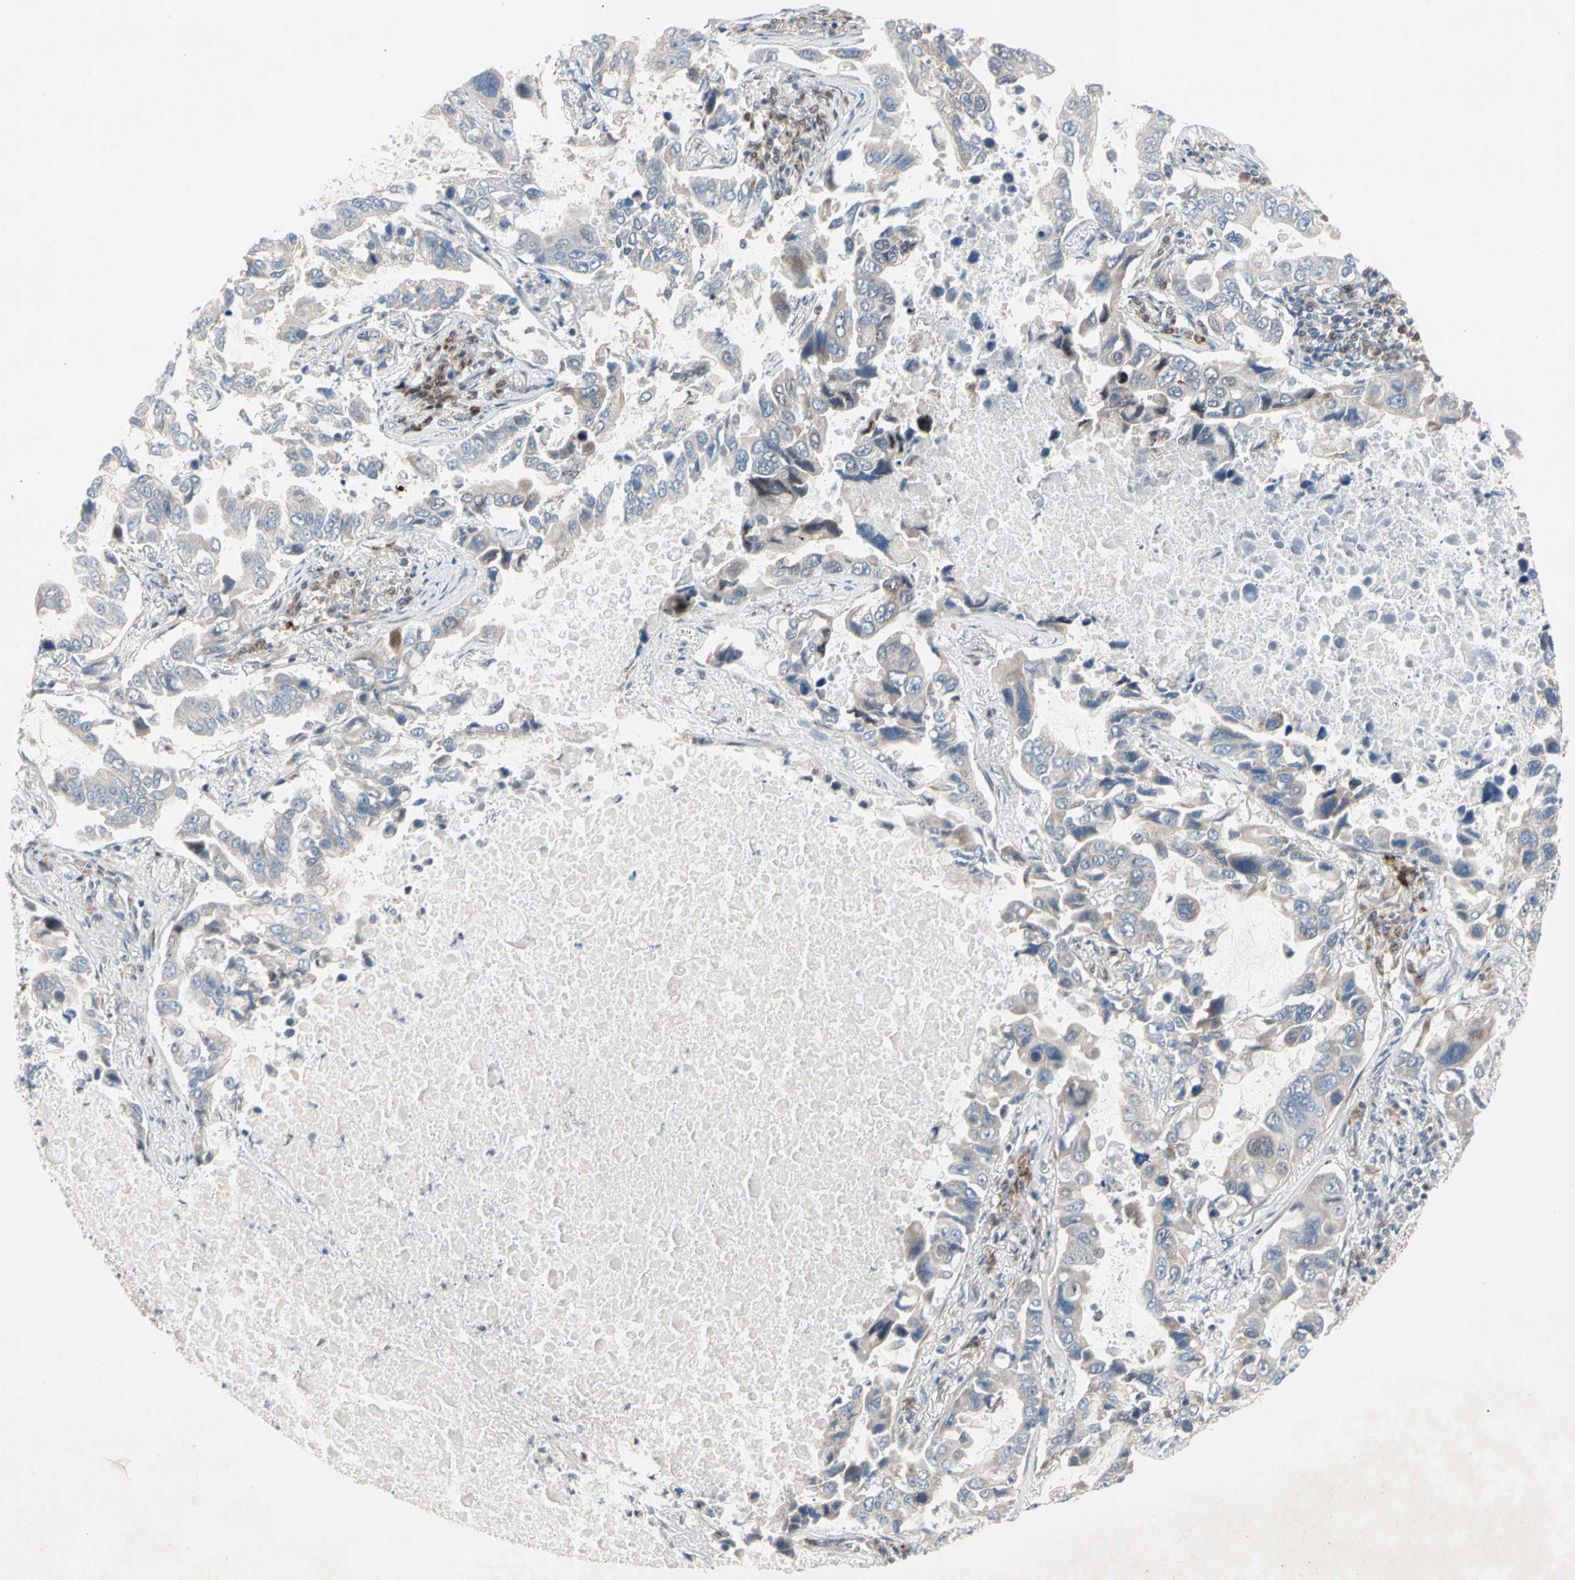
{"staining": {"intensity": "weak", "quantity": ">75%", "location": "nuclear"}, "tissue": "lung cancer", "cell_type": "Tumor cells", "image_type": "cancer", "snomed": [{"axis": "morphology", "description": "Adenocarcinoma, NOS"}, {"axis": "topography", "description": "Lung"}], "caption": "The histopathology image reveals a brown stain indicating the presence of a protein in the nuclear of tumor cells in lung adenocarcinoma.", "gene": "MARK1", "patient": {"sex": "male", "age": 64}}